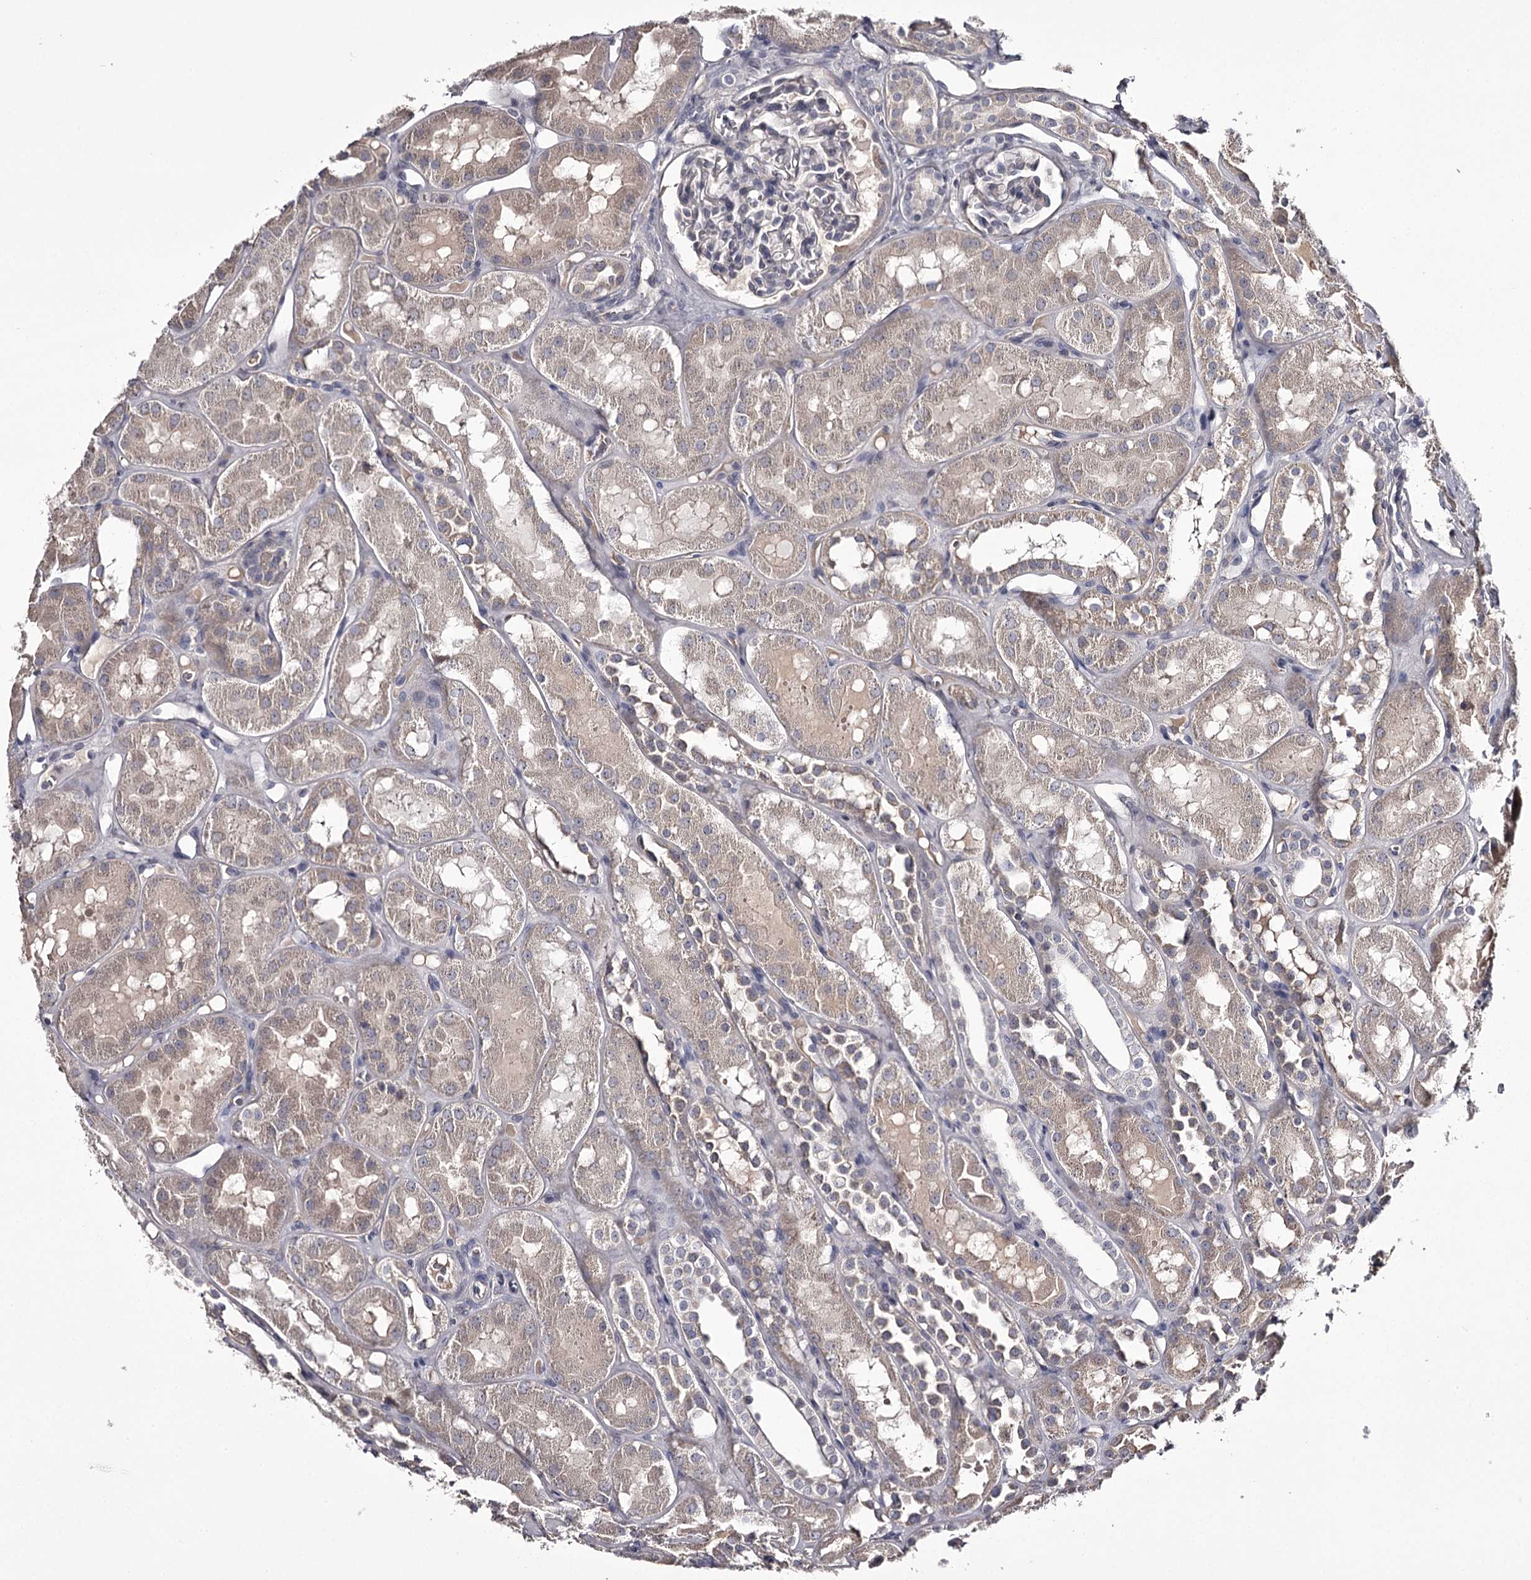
{"staining": {"intensity": "negative", "quantity": "none", "location": "none"}, "tissue": "kidney", "cell_type": "Cells in glomeruli", "image_type": "normal", "snomed": [{"axis": "morphology", "description": "Normal tissue, NOS"}, {"axis": "topography", "description": "Kidney"}], "caption": "This is an immunohistochemistry micrograph of benign human kidney. There is no staining in cells in glomeruli.", "gene": "PRM2", "patient": {"sex": "male", "age": 16}}